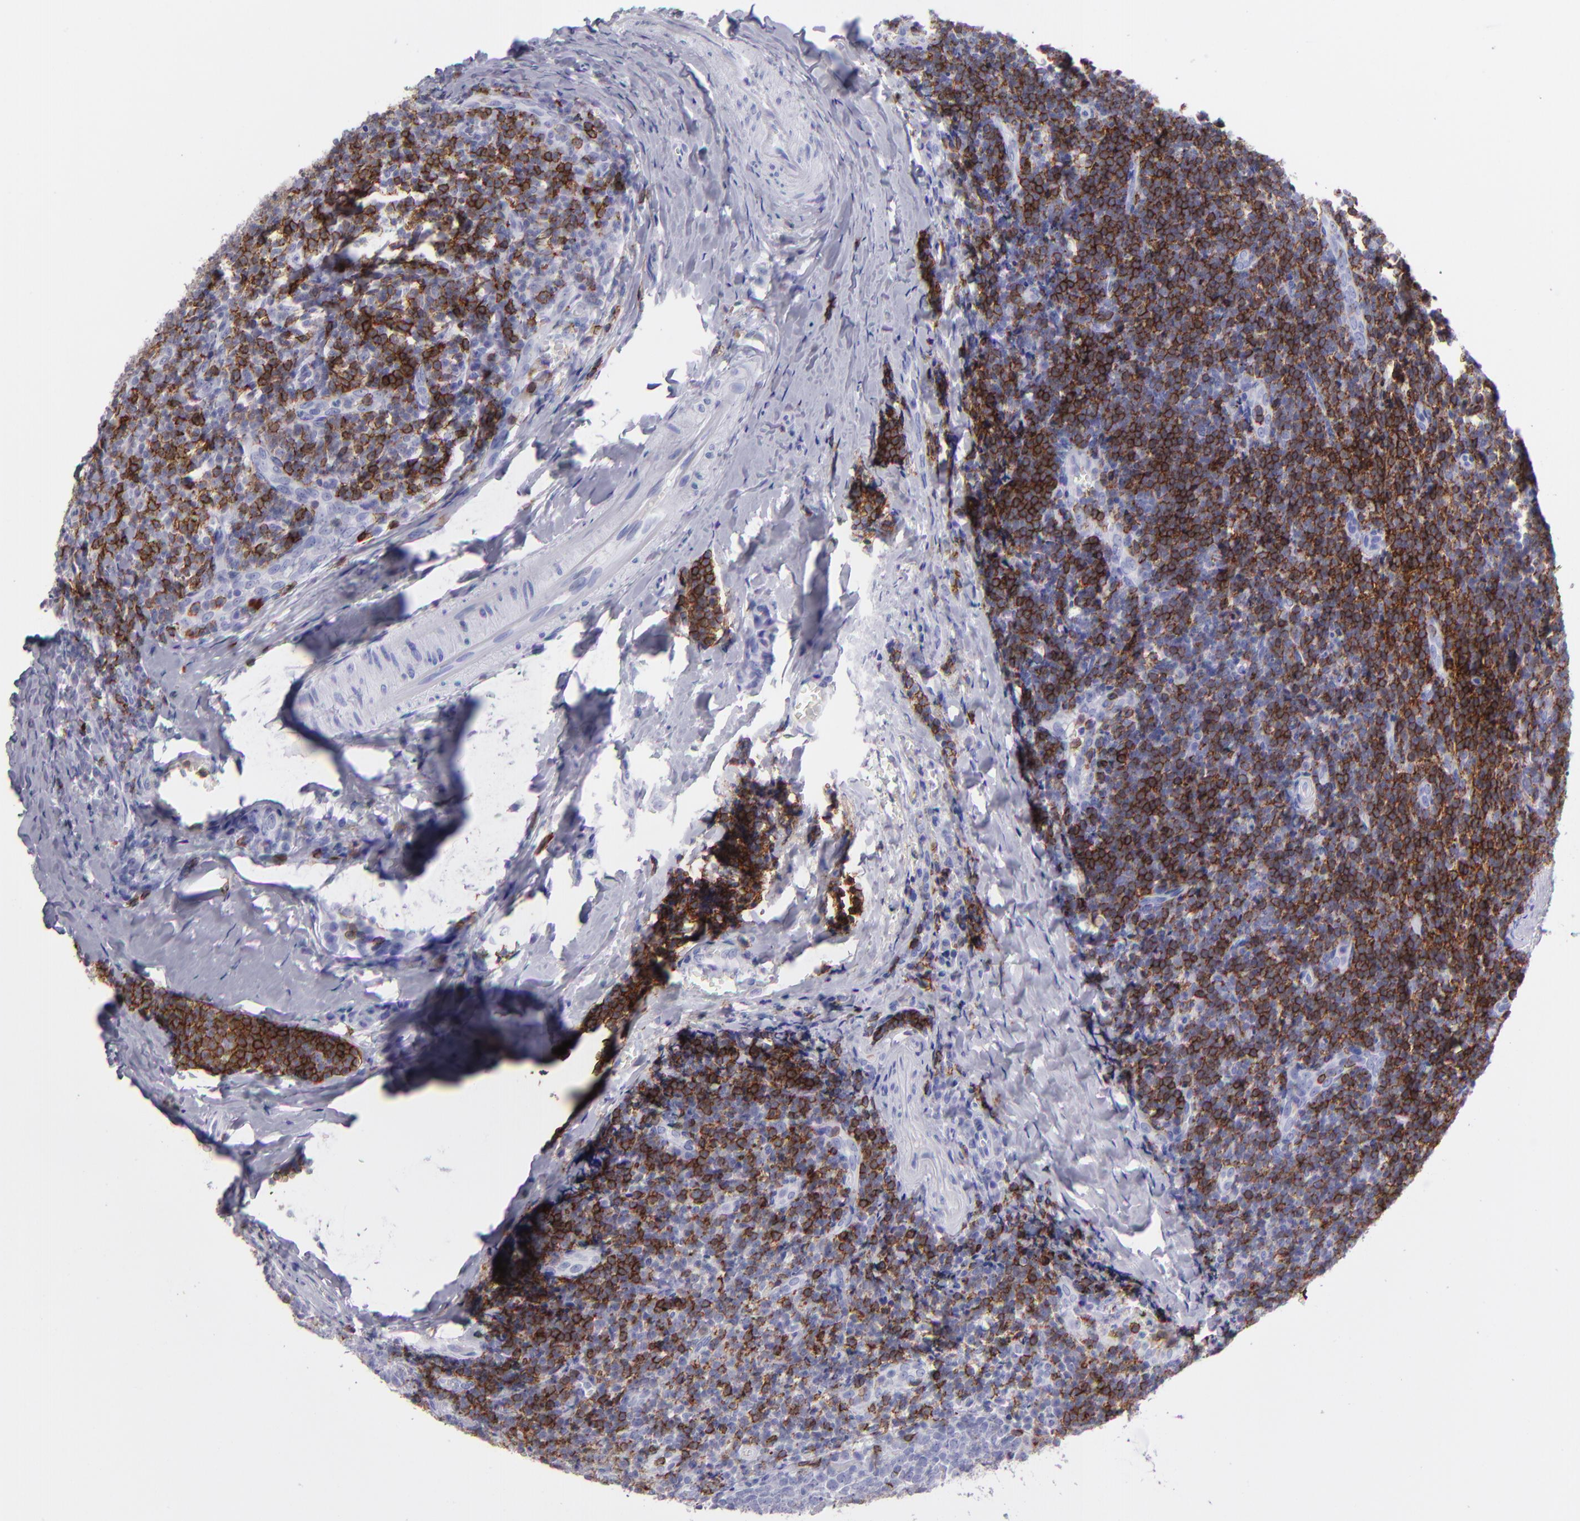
{"staining": {"intensity": "strong", "quantity": "<25%", "location": "cytoplasmic/membranous"}, "tissue": "tonsil", "cell_type": "Germinal center cells", "image_type": "normal", "snomed": [{"axis": "morphology", "description": "Normal tissue, NOS"}, {"axis": "topography", "description": "Tonsil"}], "caption": "This histopathology image displays immunohistochemistry staining of normal tonsil, with medium strong cytoplasmic/membranous positivity in approximately <25% of germinal center cells.", "gene": "CD6", "patient": {"sex": "male", "age": 31}}